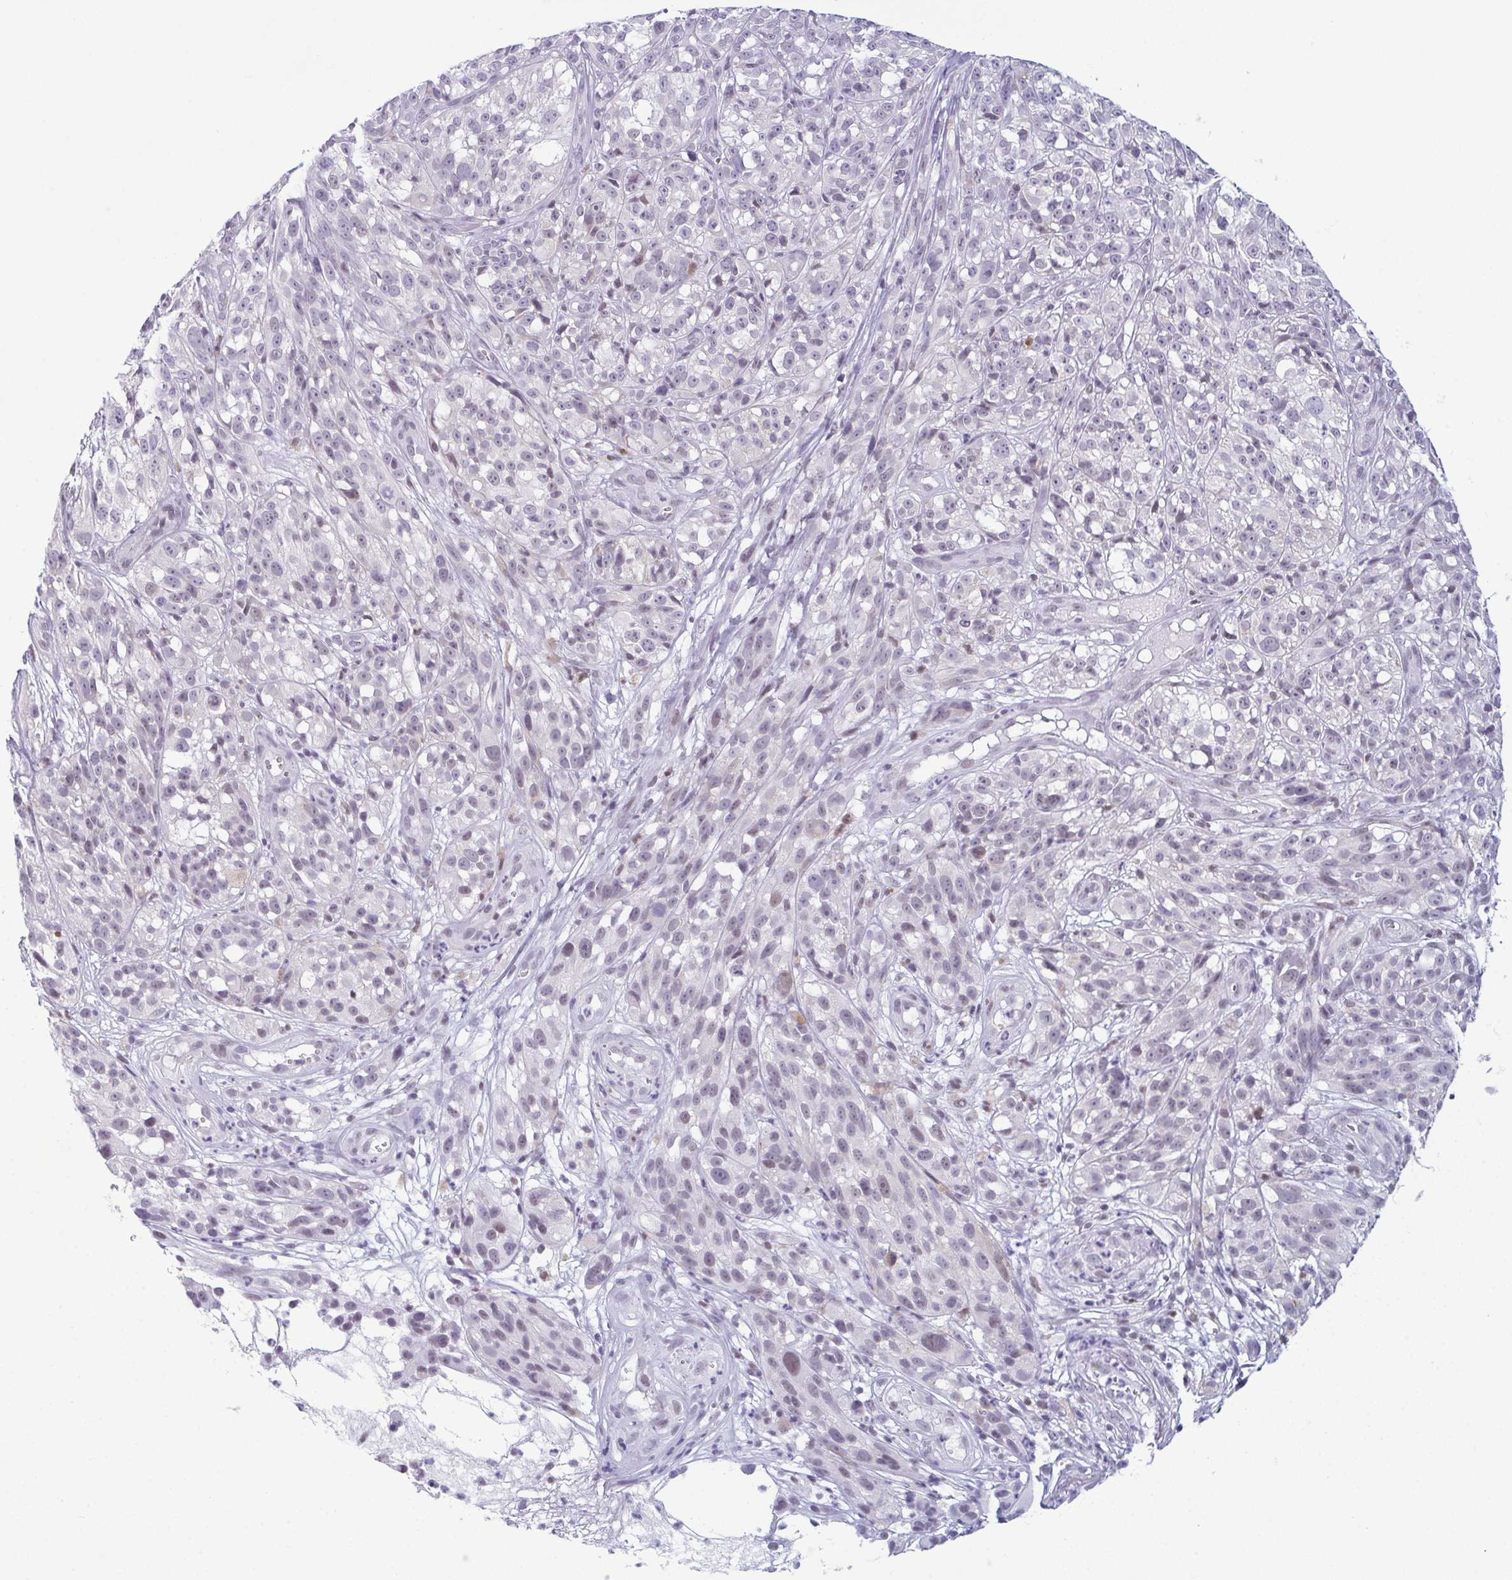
{"staining": {"intensity": "weak", "quantity": "<25%", "location": "nuclear"}, "tissue": "melanoma", "cell_type": "Tumor cells", "image_type": "cancer", "snomed": [{"axis": "morphology", "description": "Malignant melanoma, NOS"}, {"axis": "topography", "description": "Skin"}], "caption": "This is a histopathology image of immunohistochemistry (IHC) staining of melanoma, which shows no expression in tumor cells.", "gene": "RBM7", "patient": {"sex": "female", "age": 85}}